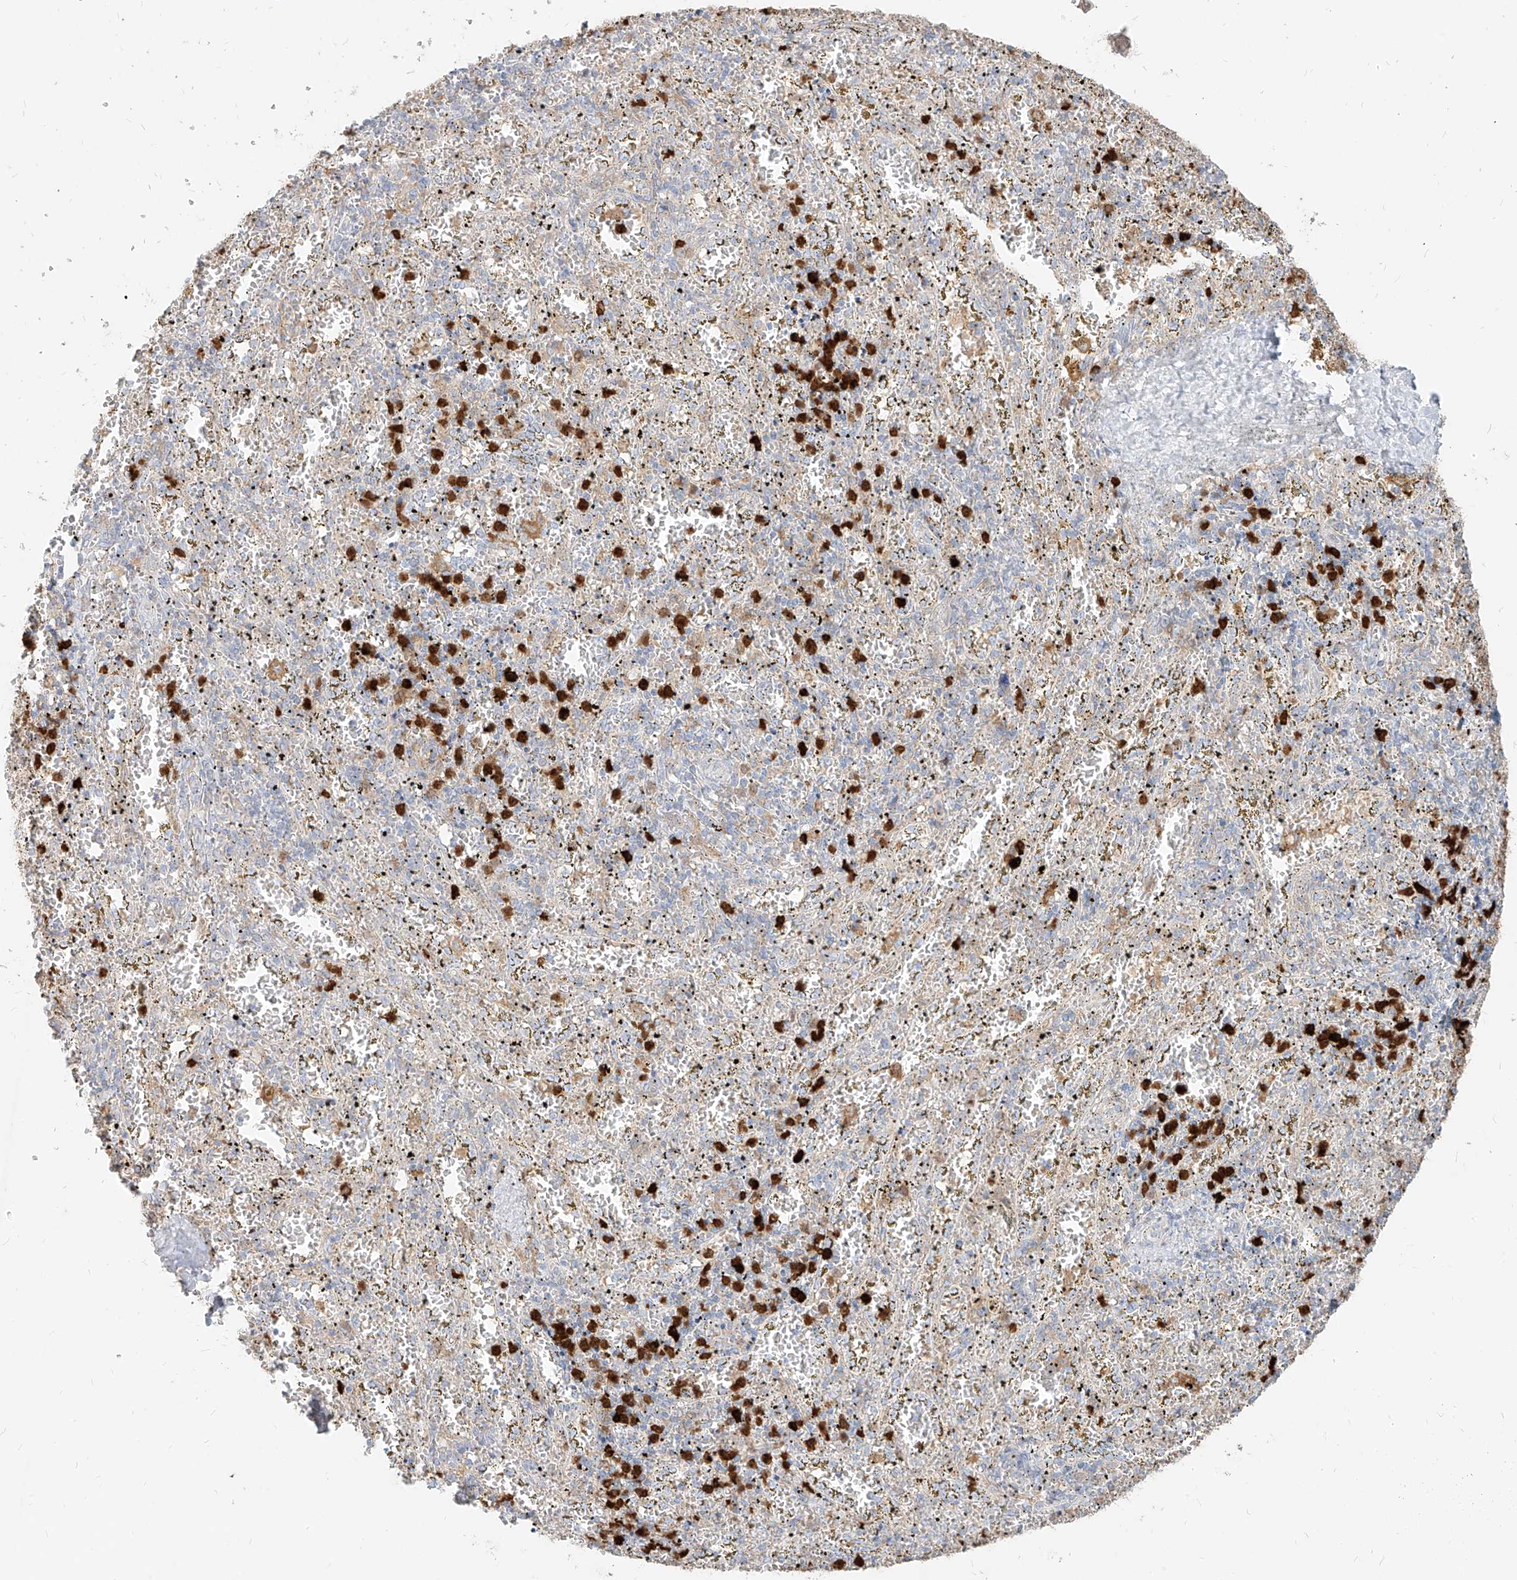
{"staining": {"intensity": "strong", "quantity": "25%-75%", "location": "cytoplasmic/membranous,nuclear"}, "tissue": "spleen", "cell_type": "Cells in red pulp", "image_type": "normal", "snomed": [{"axis": "morphology", "description": "Normal tissue, NOS"}, {"axis": "topography", "description": "Spleen"}], "caption": "Cells in red pulp display strong cytoplasmic/membranous,nuclear expression in approximately 25%-75% of cells in normal spleen. (DAB IHC with brightfield microscopy, high magnification).", "gene": "PGD", "patient": {"sex": "male", "age": 11}}